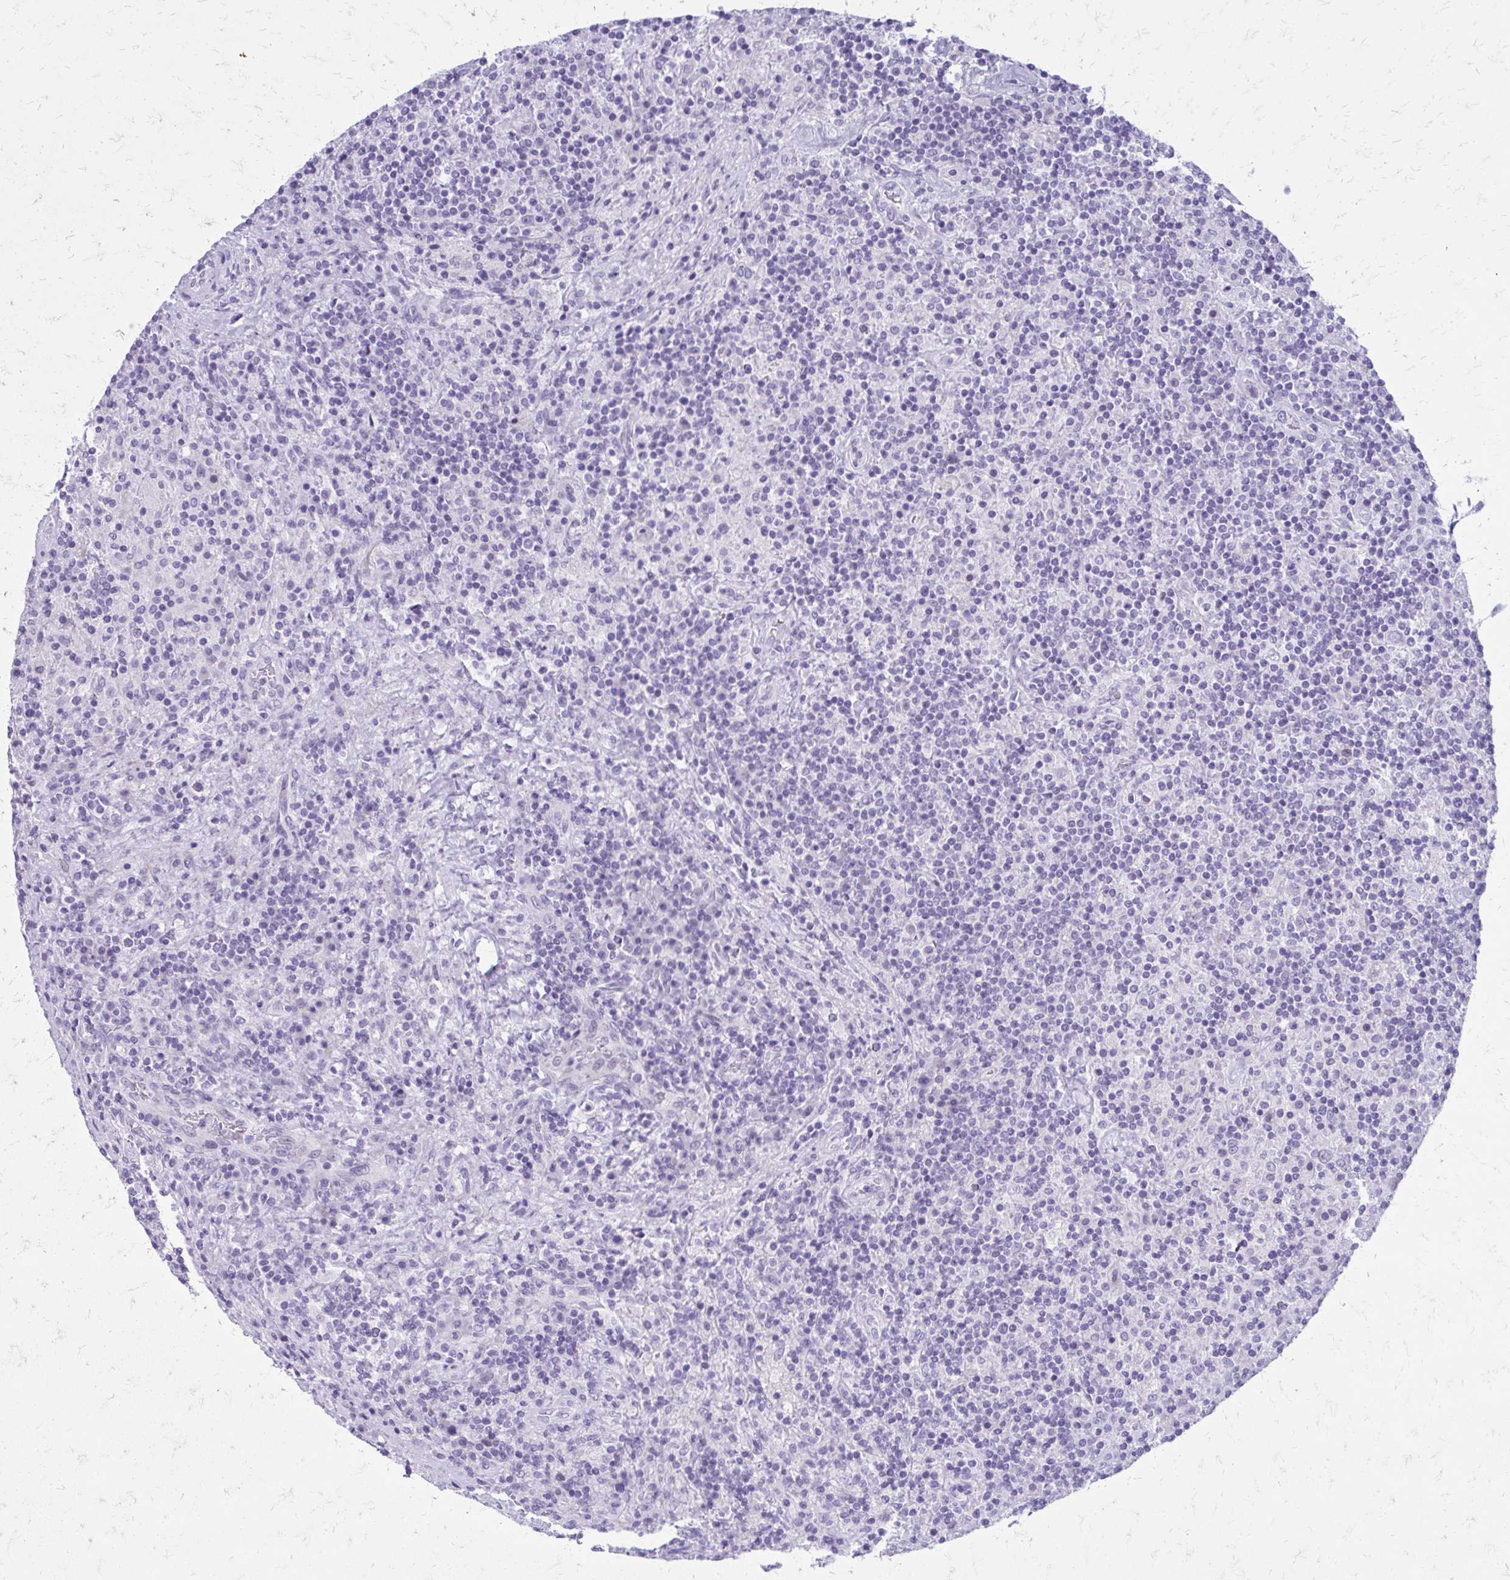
{"staining": {"intensity": "negative", "quantity": "none", "location": "none"}, "tissue": "lymphoma", "cell_type": "Tumor cells", "image_type": "cancer", "snomed": [{"axis": "morphology", "description": "Hodgkin's disease, NOS"}, {"axis": "topography", "description": "Lymph node"}], "caption": "Human lymphoma stained for a protein using immunohistochemistry (IHC) exhibits no positivity in tumor cells.", "gene": "LCN15", "patient": {"sex": "male", "age": 70}}